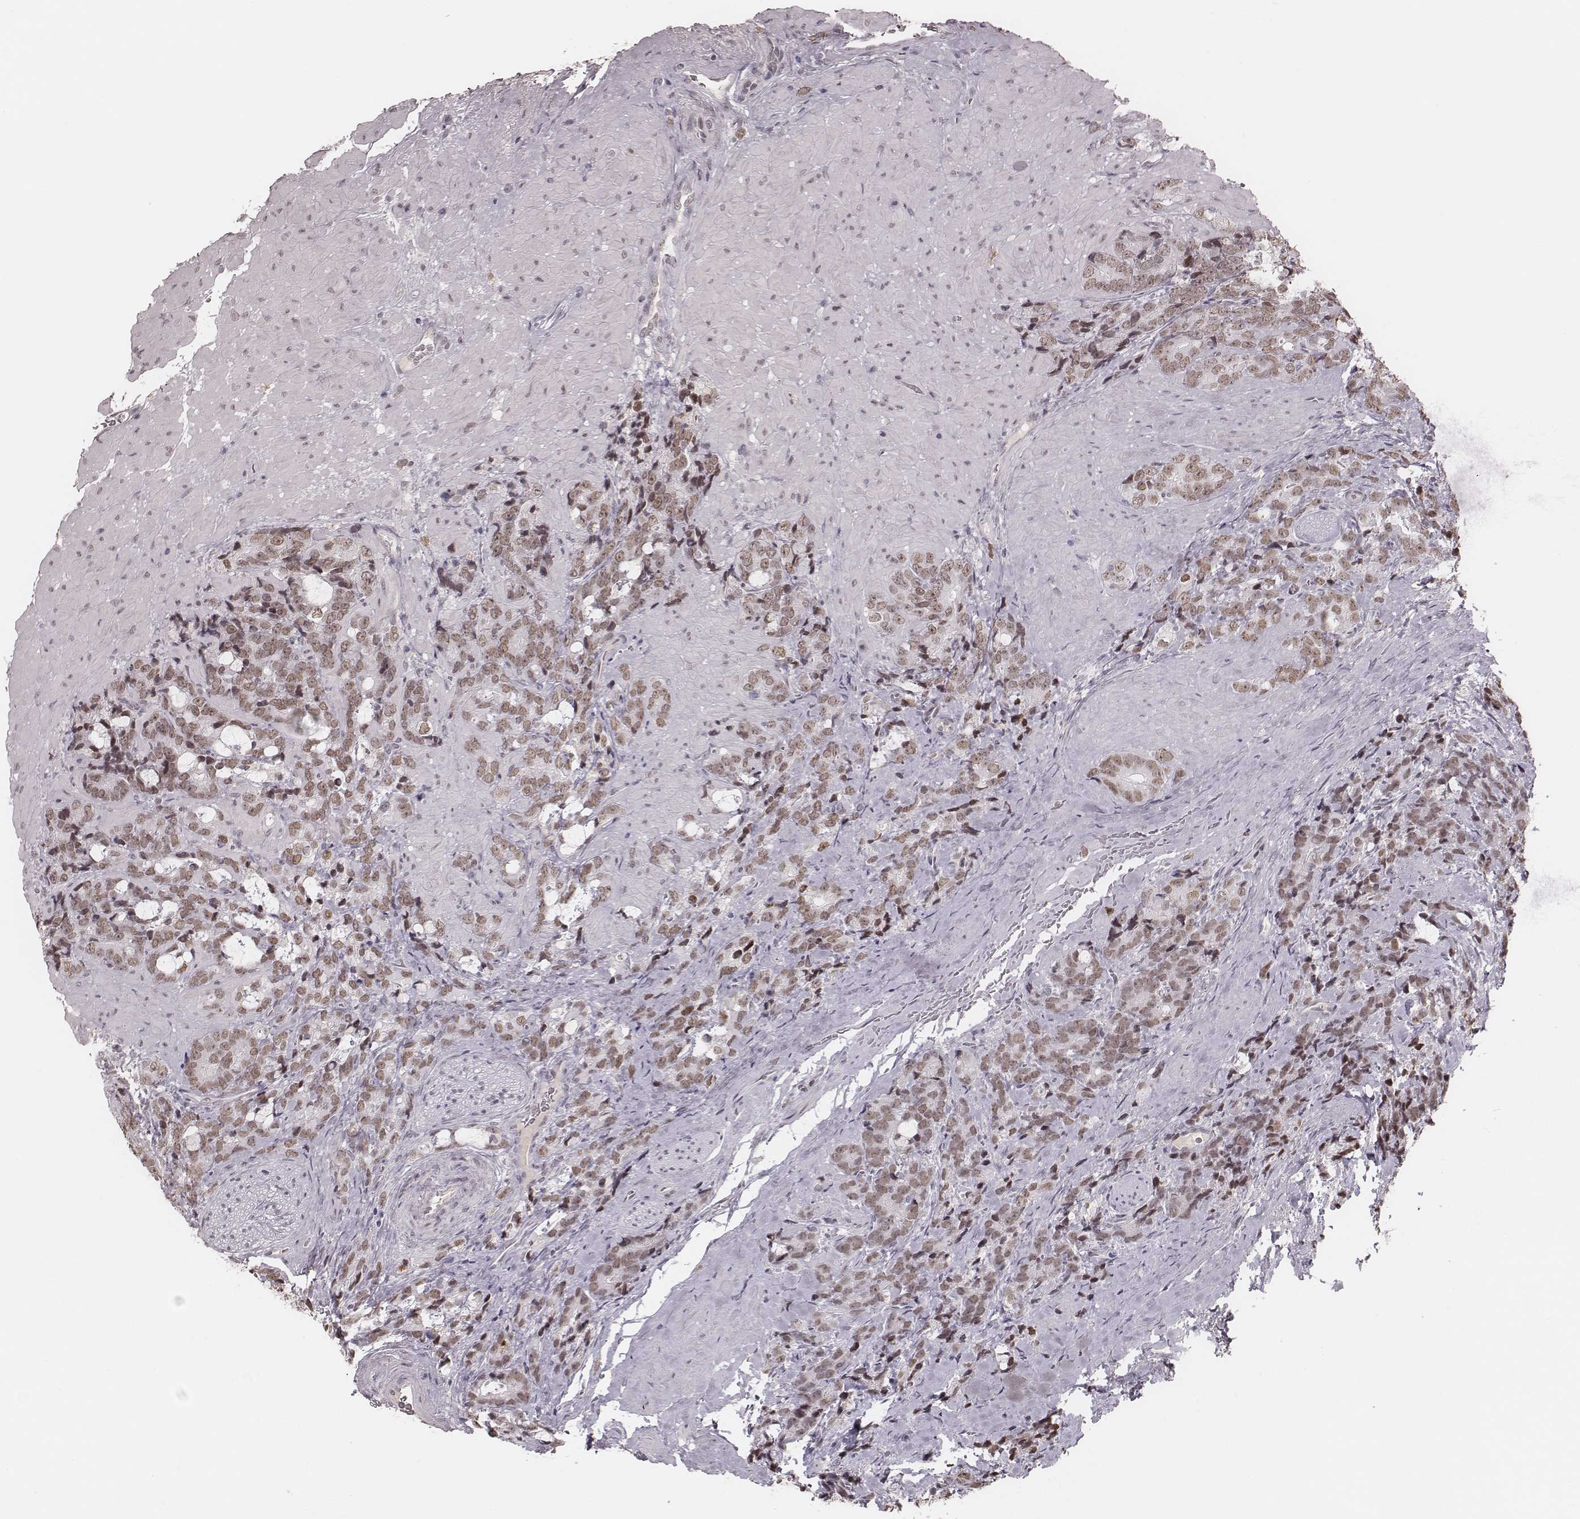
{"staining": {"intensity": "moderate", "quantity": ">75%", "location": "nuclear"}, "tissue": "prostate cancer", "cell_type": "Tumor cells", "image_type": "cancer", "snomed": [{"axis": "morphology", "description": "Adenocarcinoma, High grade"}, {"axis": "topography", "description": "Prostate"}], "caption": "This is a photomicrograph of immunohistochemistry staining of prostate cancer, which shows moderate expression in the nuclear of tumor cells.", "gene": "KITLG", "patient": {"sex": "male", "age": 74}}